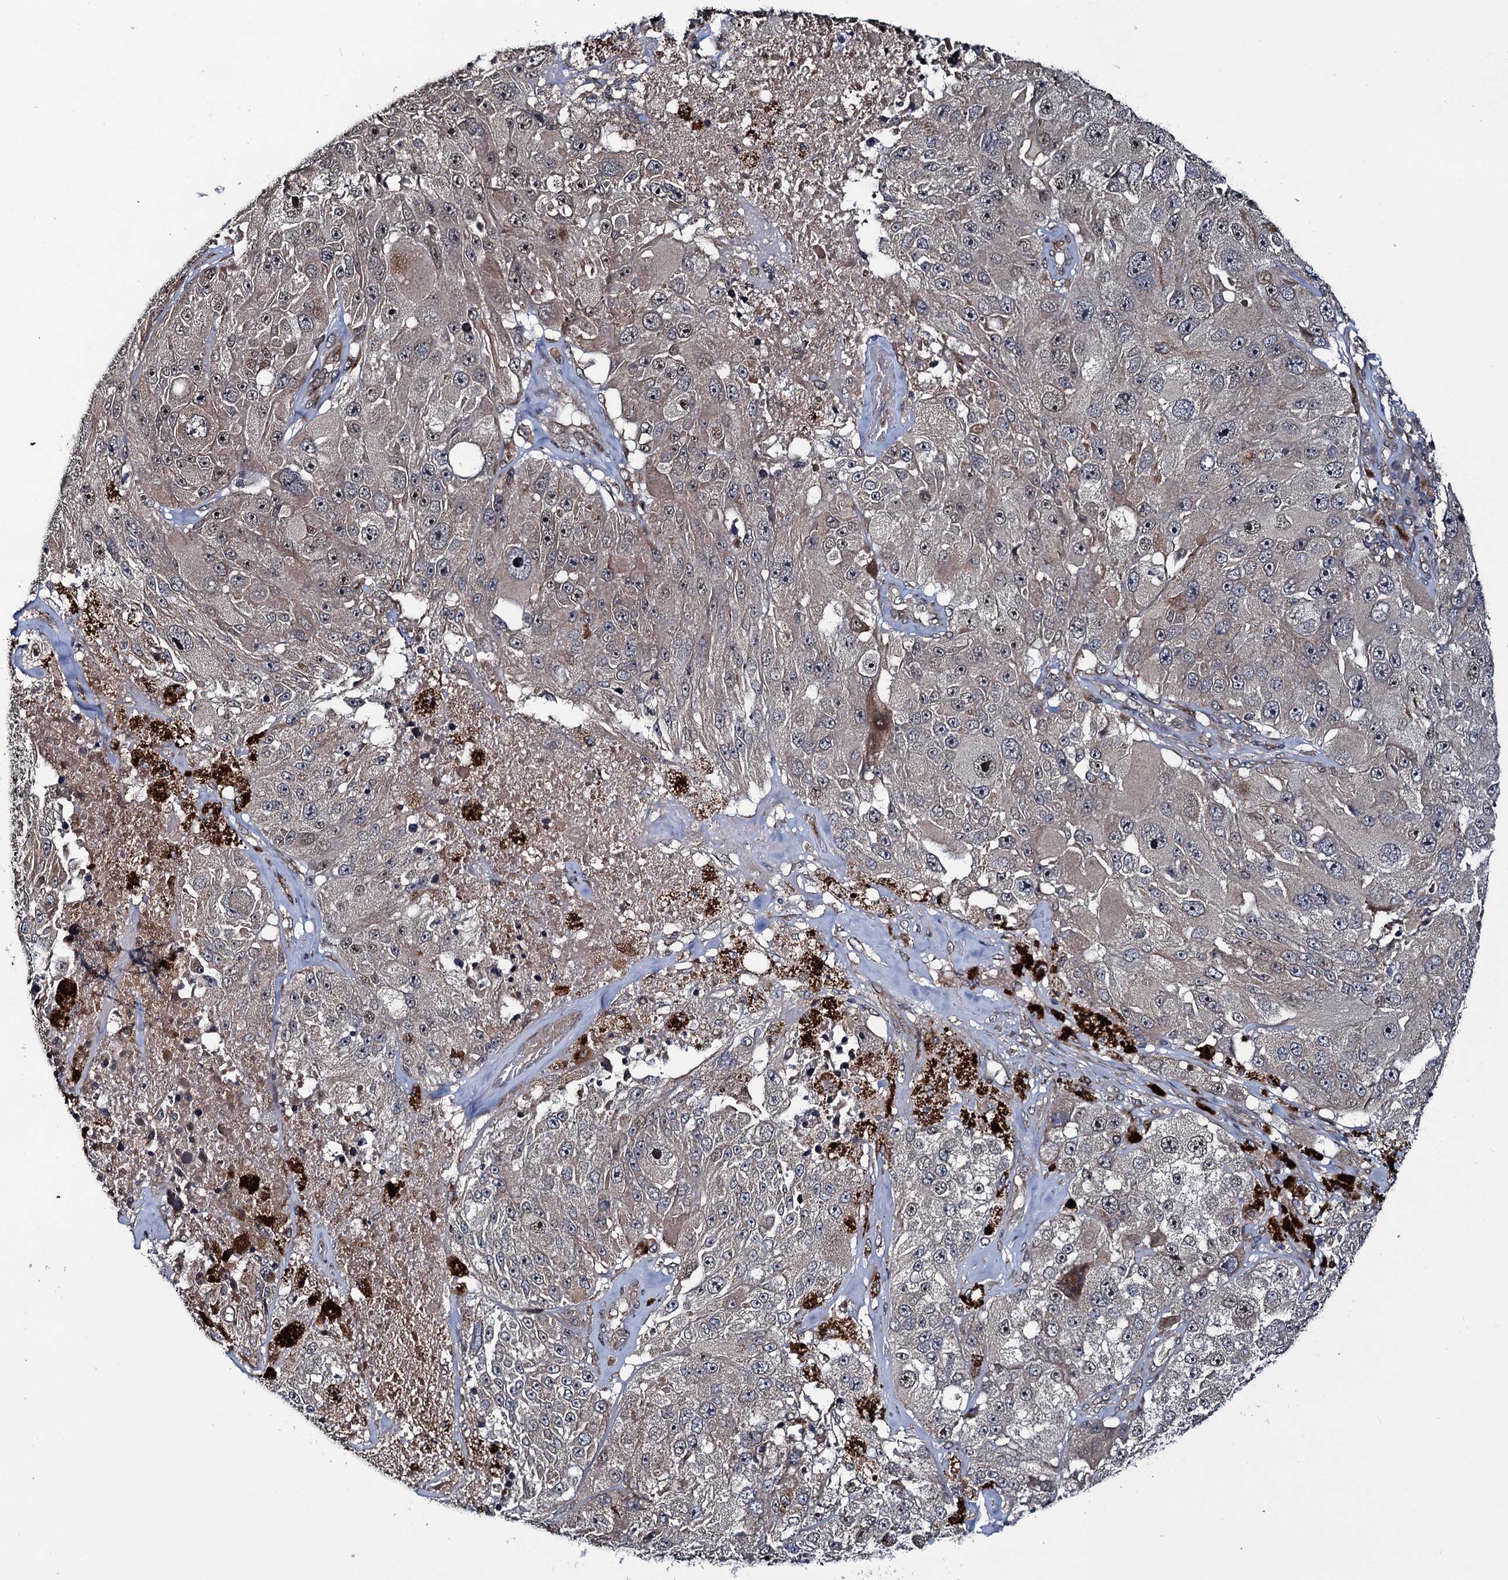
{"staining": {"intensity": "weak", "quantity": ">75%", "location": "cytoplasmic/membranous,nuclear"}, "tissue": "melanoma", "cell_type": "Tumor cells", "image_type": "cancer", "snomed": [{"axis": "morphology", "description": "Malignant melanoma, Metastatic site"}, {"axis": "topography", "description": "Lymph node"}], "caption": "Weak cytoplasmic/membranous and nuclear positivity for a protein is present in approximately >75% of tumor cells of malignant melanoma (metastatic site) using immunohistochemistry.", "gene": "EVX2", "patient": {"sex": "male", "age": 62}}